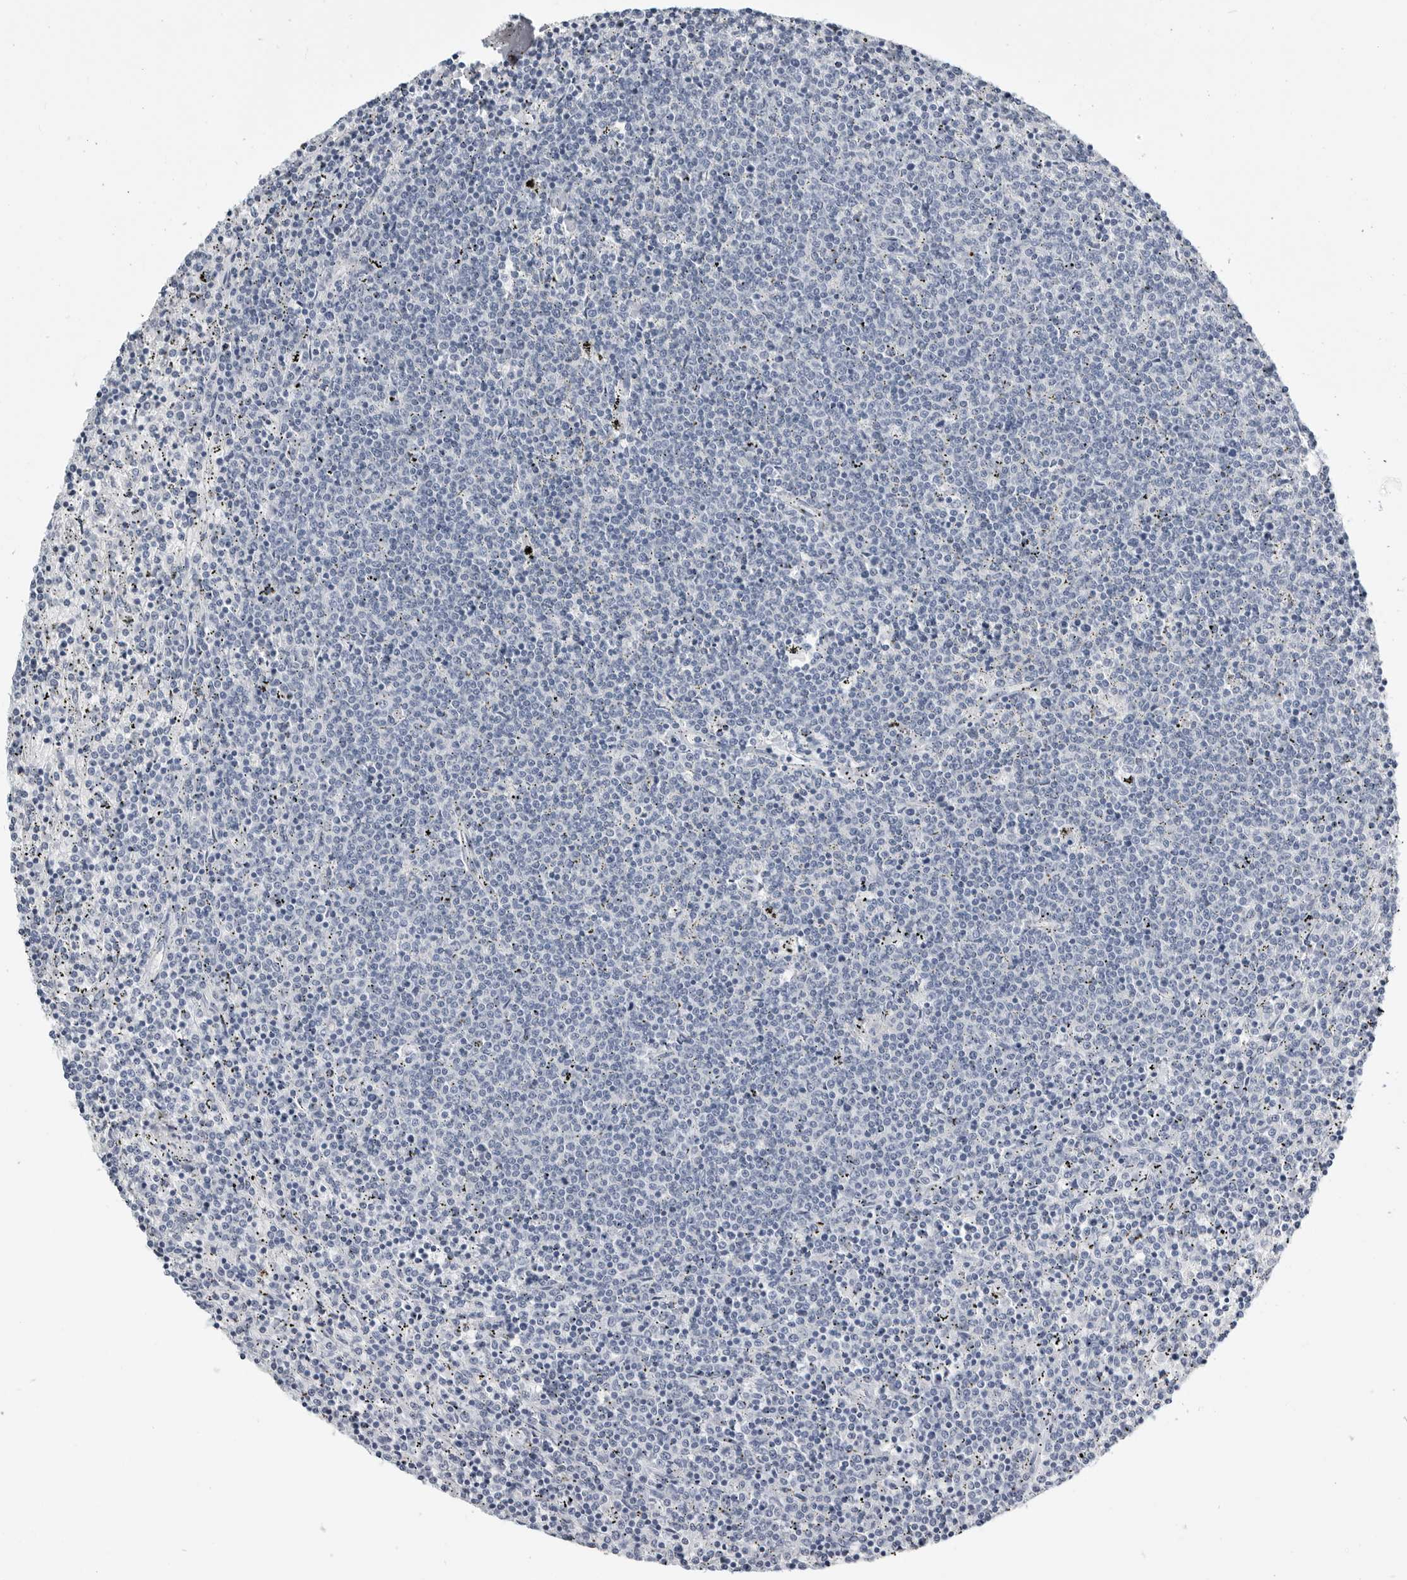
{"staining": {"intensity": "negative", "quantity": "none", "location": "none"}, "tissue": "lymphoma", "cell_type": "Tumor cells", "image_type": "cancer", "snomed": [{"axis": "morphology", "description": "Malignant lymphoma, non-Hodgkin's type, Low grade"}, {"axis": "topography", "description": "Spleen"}], "caption": "Protein analysis of lymphoma exhibits no significant positivity in tumor cells.", "gene": "PLN", "patient": {"sex": "female", "age": 50}}